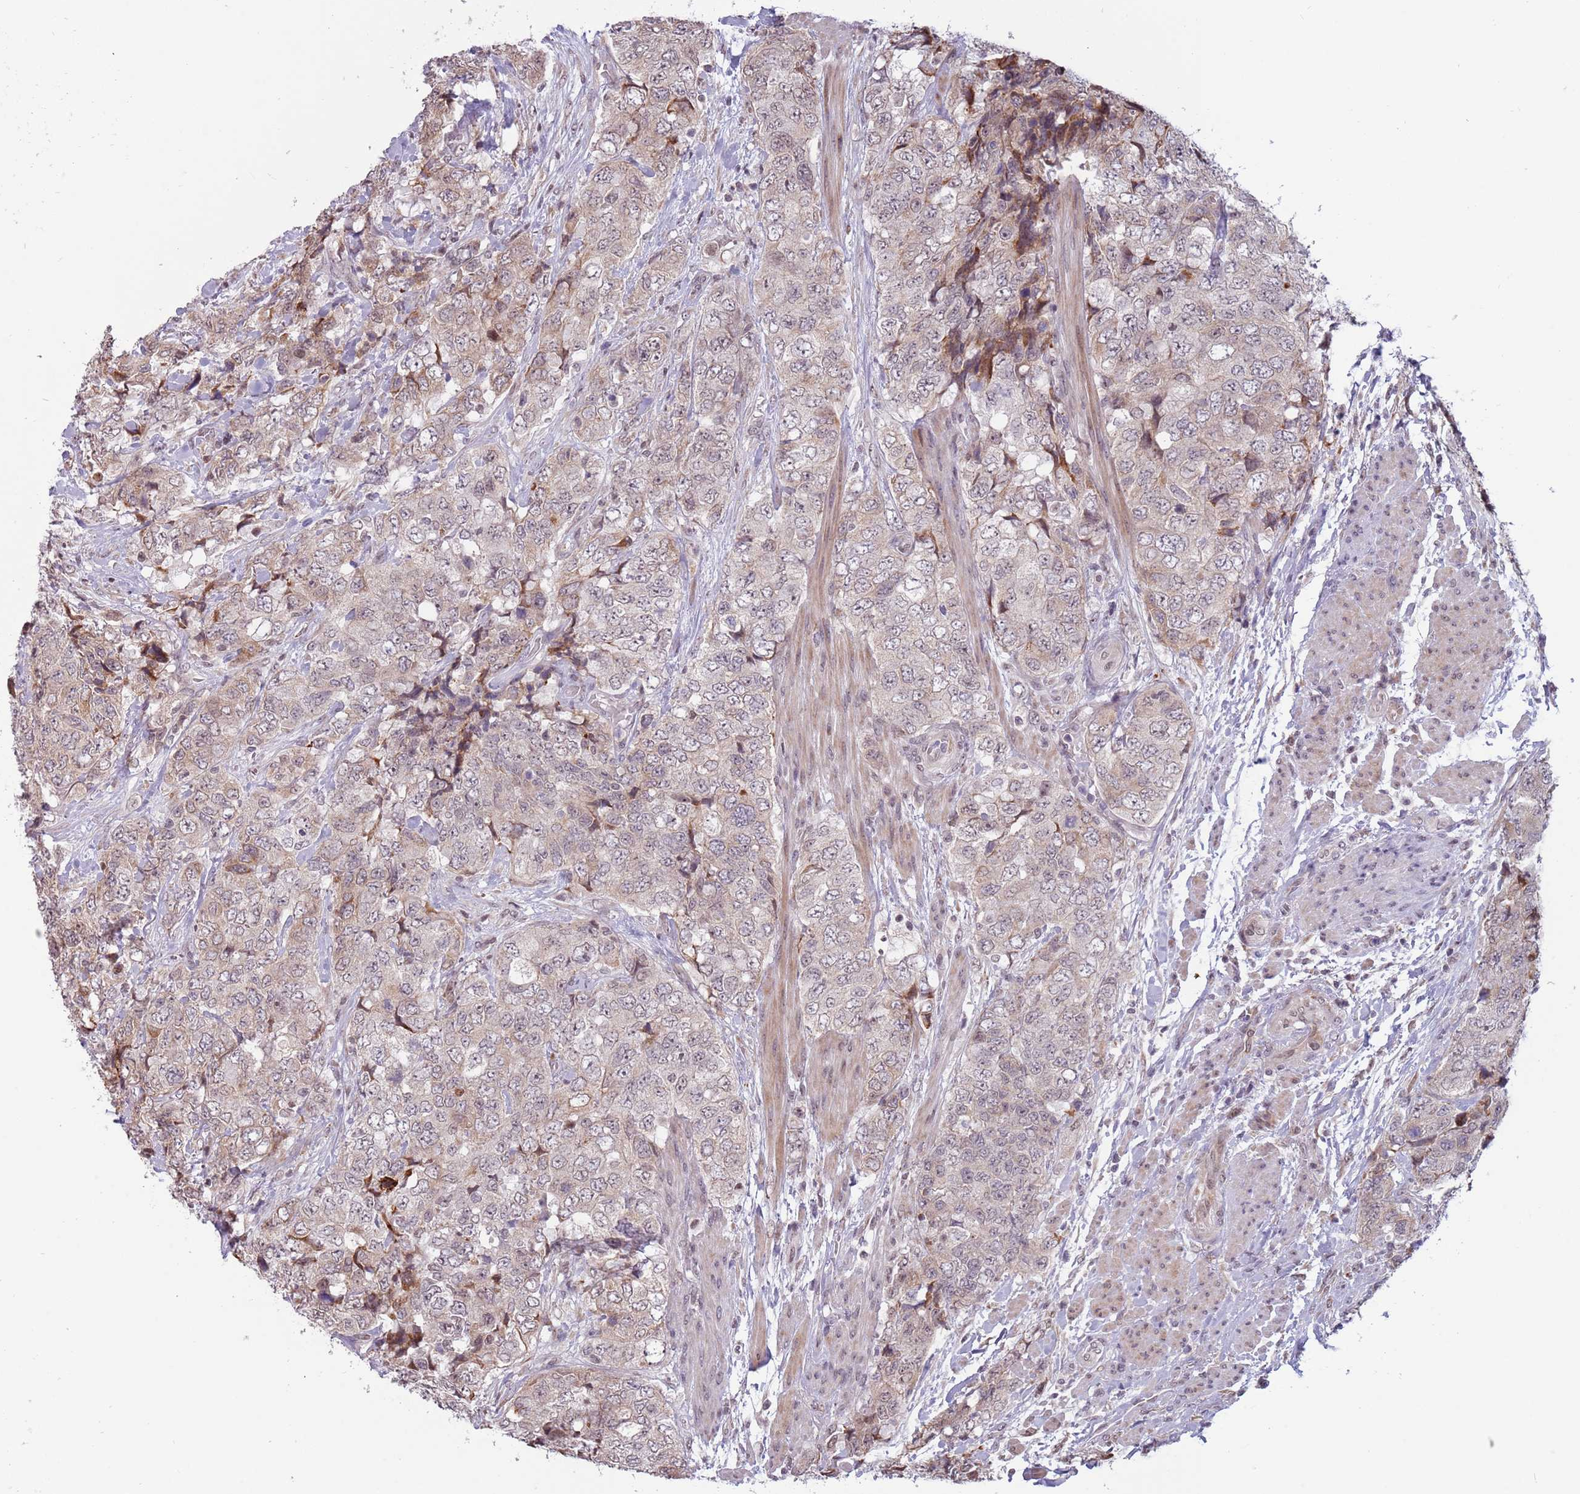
{"staining": {"intensity": "weak", "quantity": "25%-75%", "location": "cytoplasmic/membranous"}, "tissue": "urothelial cancer", "cell_type": "Tumor cells", "image_type": "cancer", "snomed": [{"axis": "morphology", "description": "Urothelial carcinoma, High grade"}, {"axis": "topography", "description": "Urinary bladder"}], "caption": "Urothelial cancer was stained to show a protein in brown. There is low levels of weak cytoplasmic/membranous expression in about 25%-75% of tumor cells. (IHC, brightfield microscopy, high magnification).", "gene": "BARD1", "patient": {"sex": "female", "age": 78}}